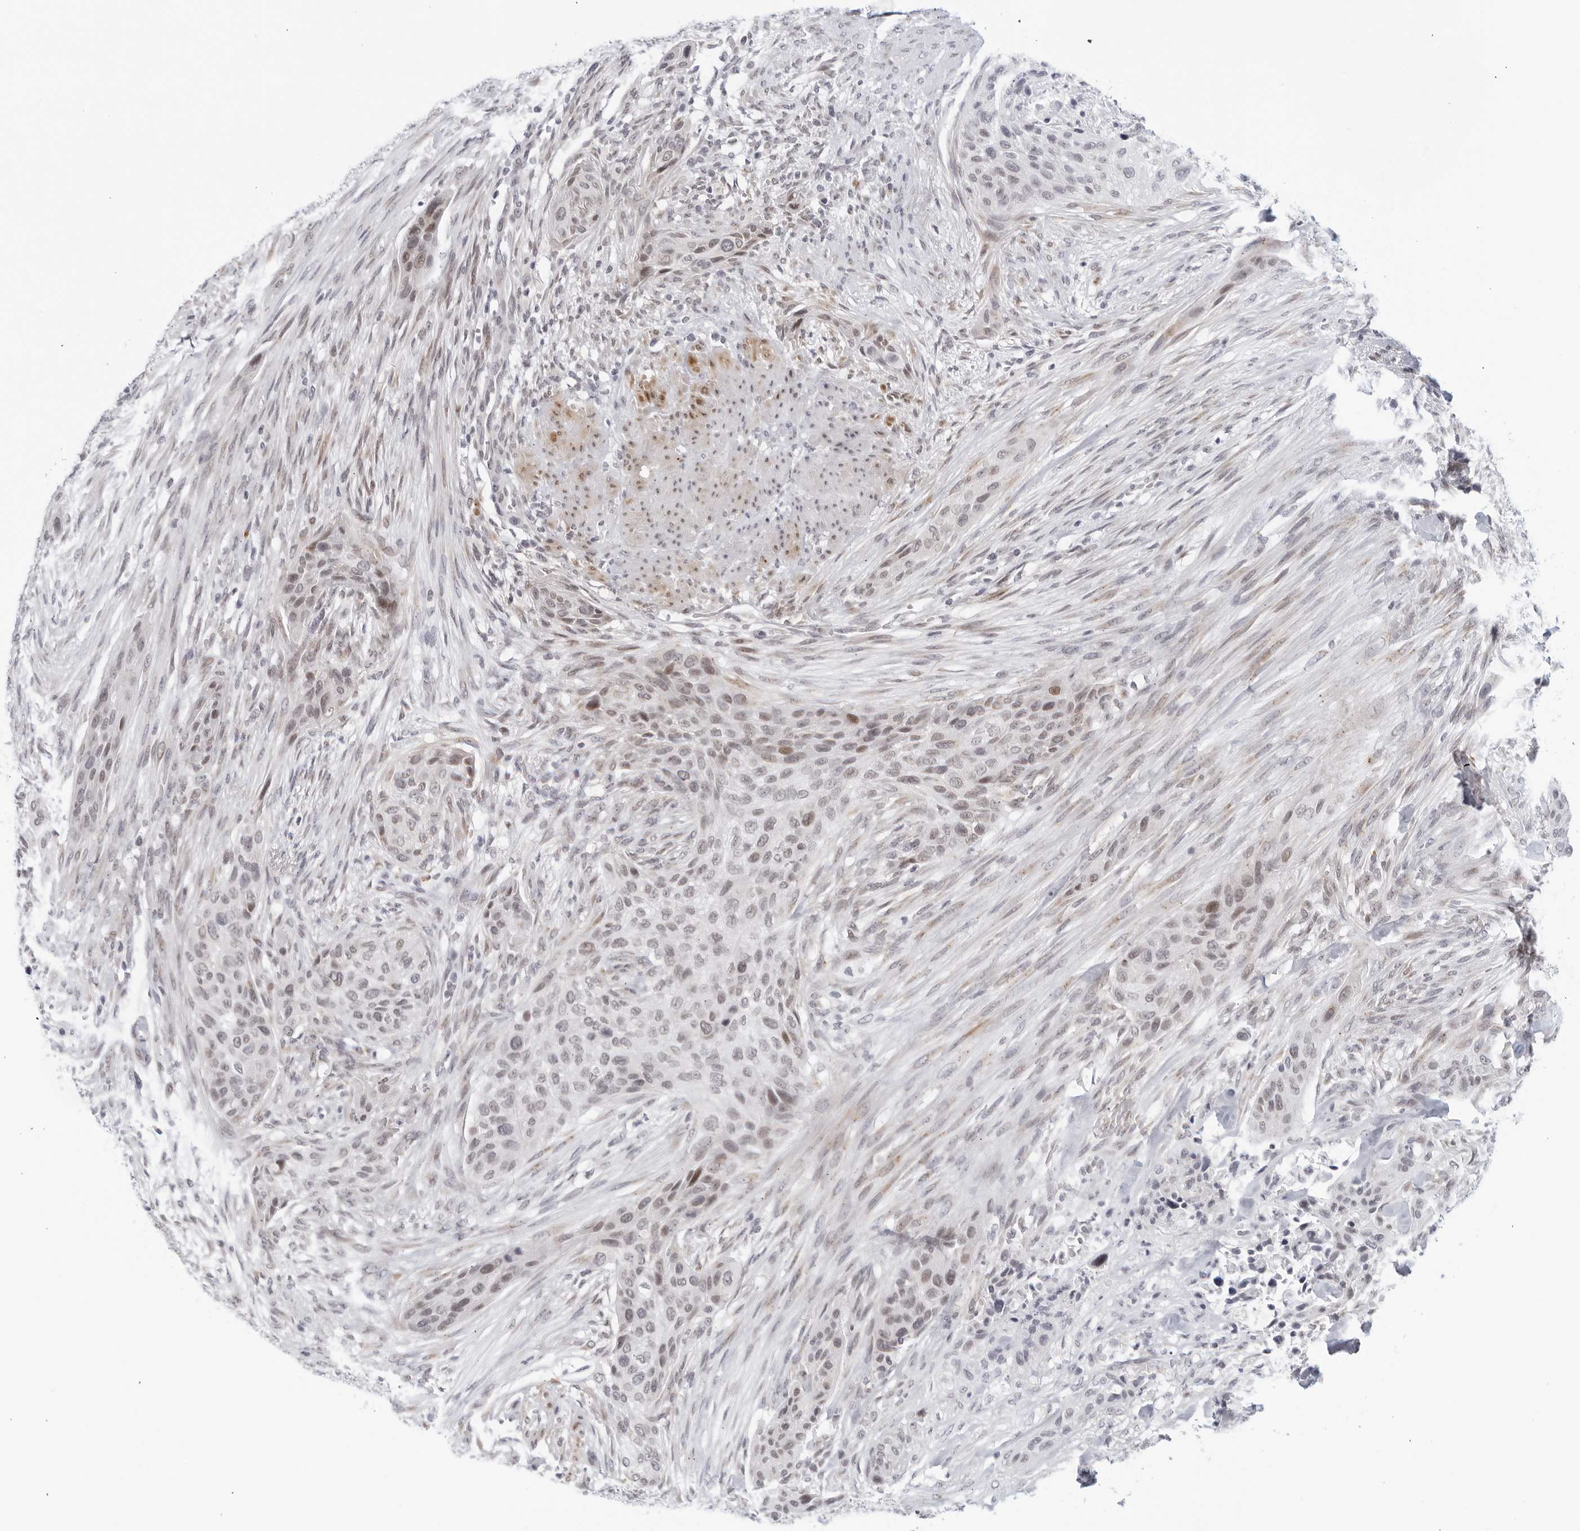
{"staining": {"intensity": "moderate", "quantity": "<25%", "location": "nuclear"}, "tissue": "urothelial cancer", "cell_type": "Tumor cells", "image_type": "cancer", "snomed": [{"axis": "morphology", "description": "Urothelial carcinoma, High grade"}, {"axis": "topography", "description": "Urinary bladder"}], "caption": "DAB (3,3'-diaminobenzidine) immunohistochemical staining of human urothelial cancer displays moderate nuclear protein expression in approximately <25% of tumor cells.", "gene": "WDTC1", "patient": {"sex": "male", "age": 35}}